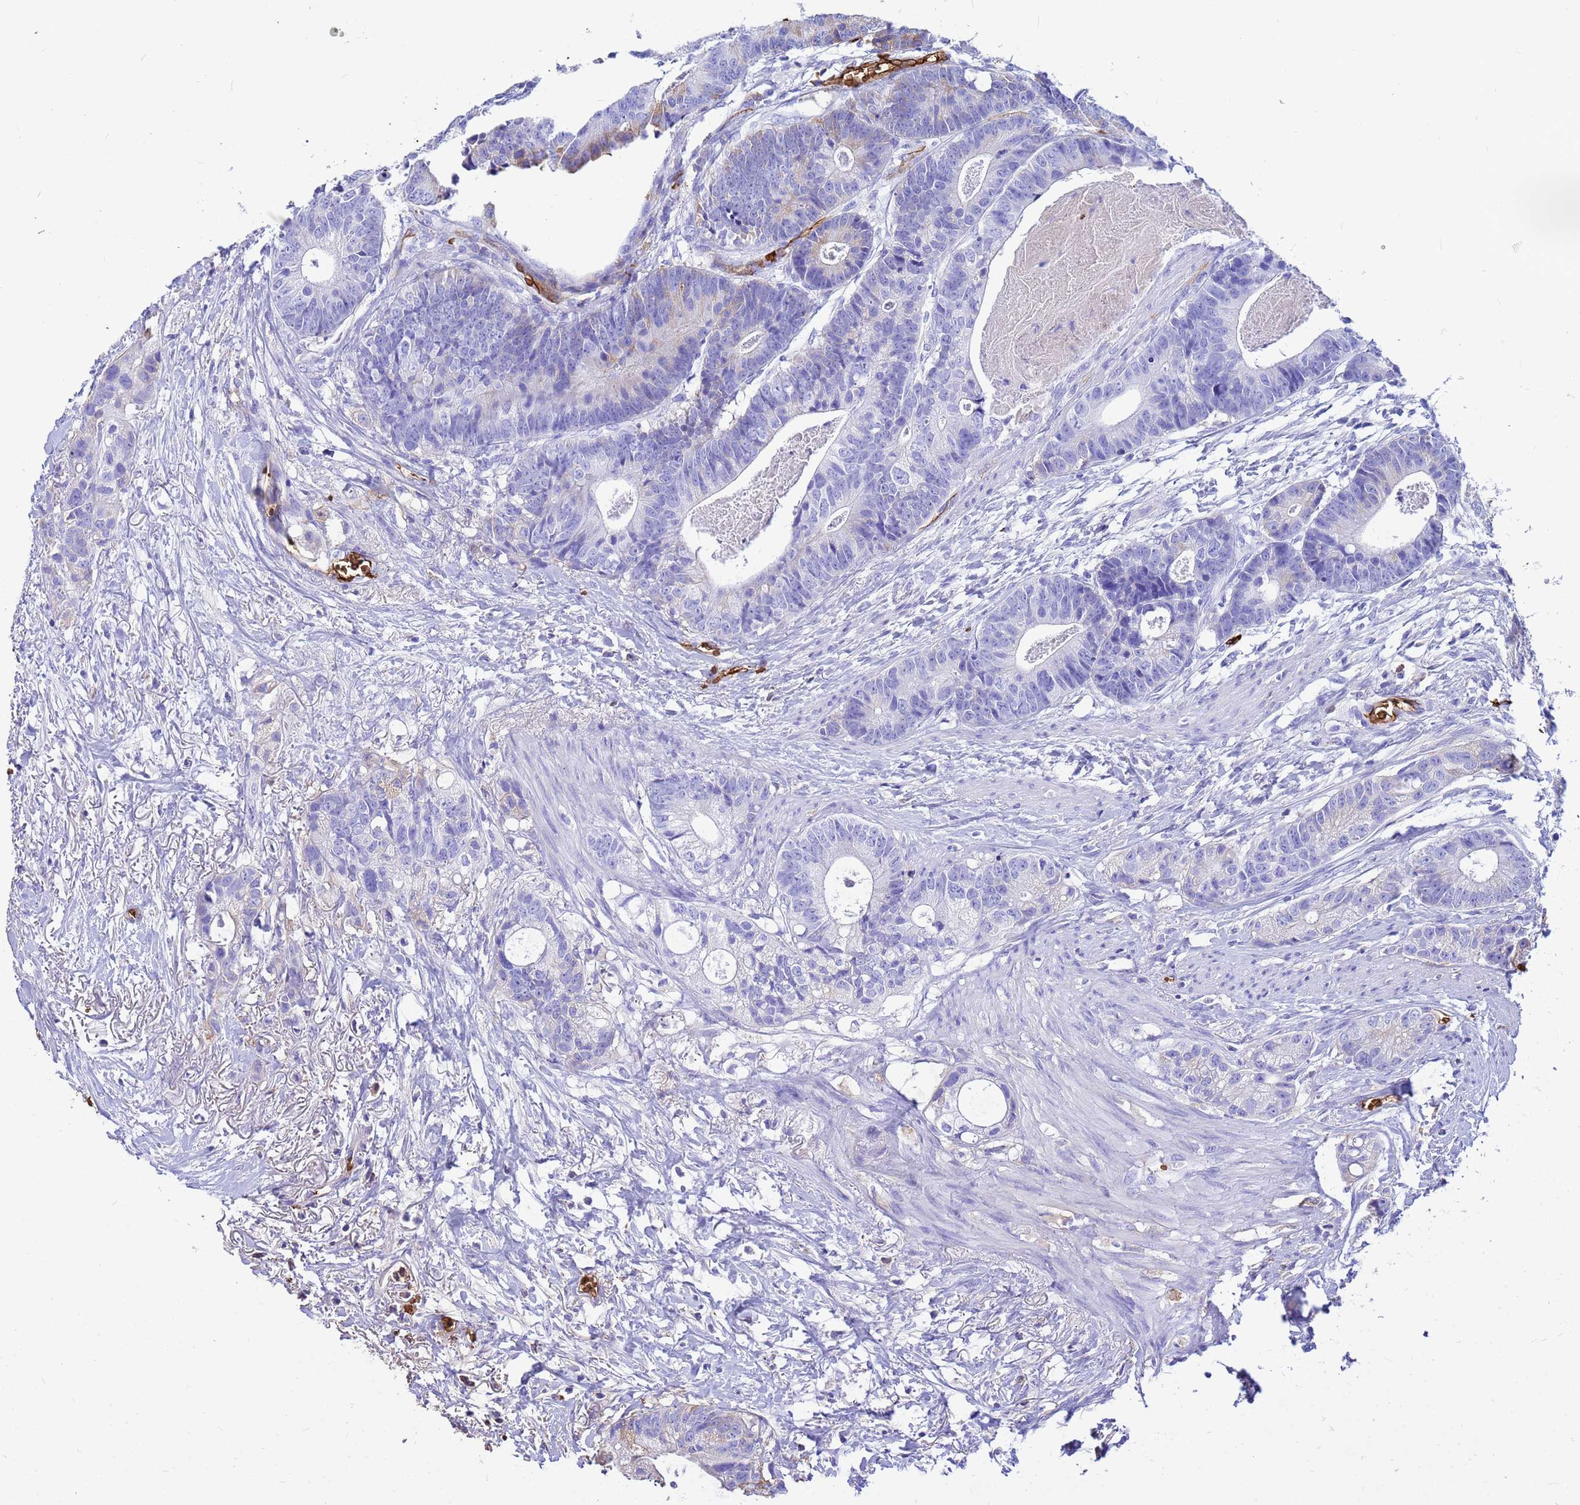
{"staining": {"intensity": "weak", "quantity": "<25%", "location": "cytoplasmic/membranous"}, "tissue": "colorectal cancer", "cell_type": "Tumor cells", "image_type": "cancer", "snomed": [{"axis": "morphology", "description": "Adenocarcinoma, NOS"}, {"axis": "topography", "description": "Colon"}], "caption": "An immunohistochemistry (IHC) photomicrograph of colorectal adenocarcinoma is shown. There is no staining in tumor cells of colorectal adenocarcinoma. (Stains: DAB (3,3'-diaminobenzidine) immunohistochemistry (IHC) with hematoxylin counter stain, Microscopy: brightfield microscopy at high magnification).", "gene": "HBA2", "patient": {"sex": "female", "age": 57}}